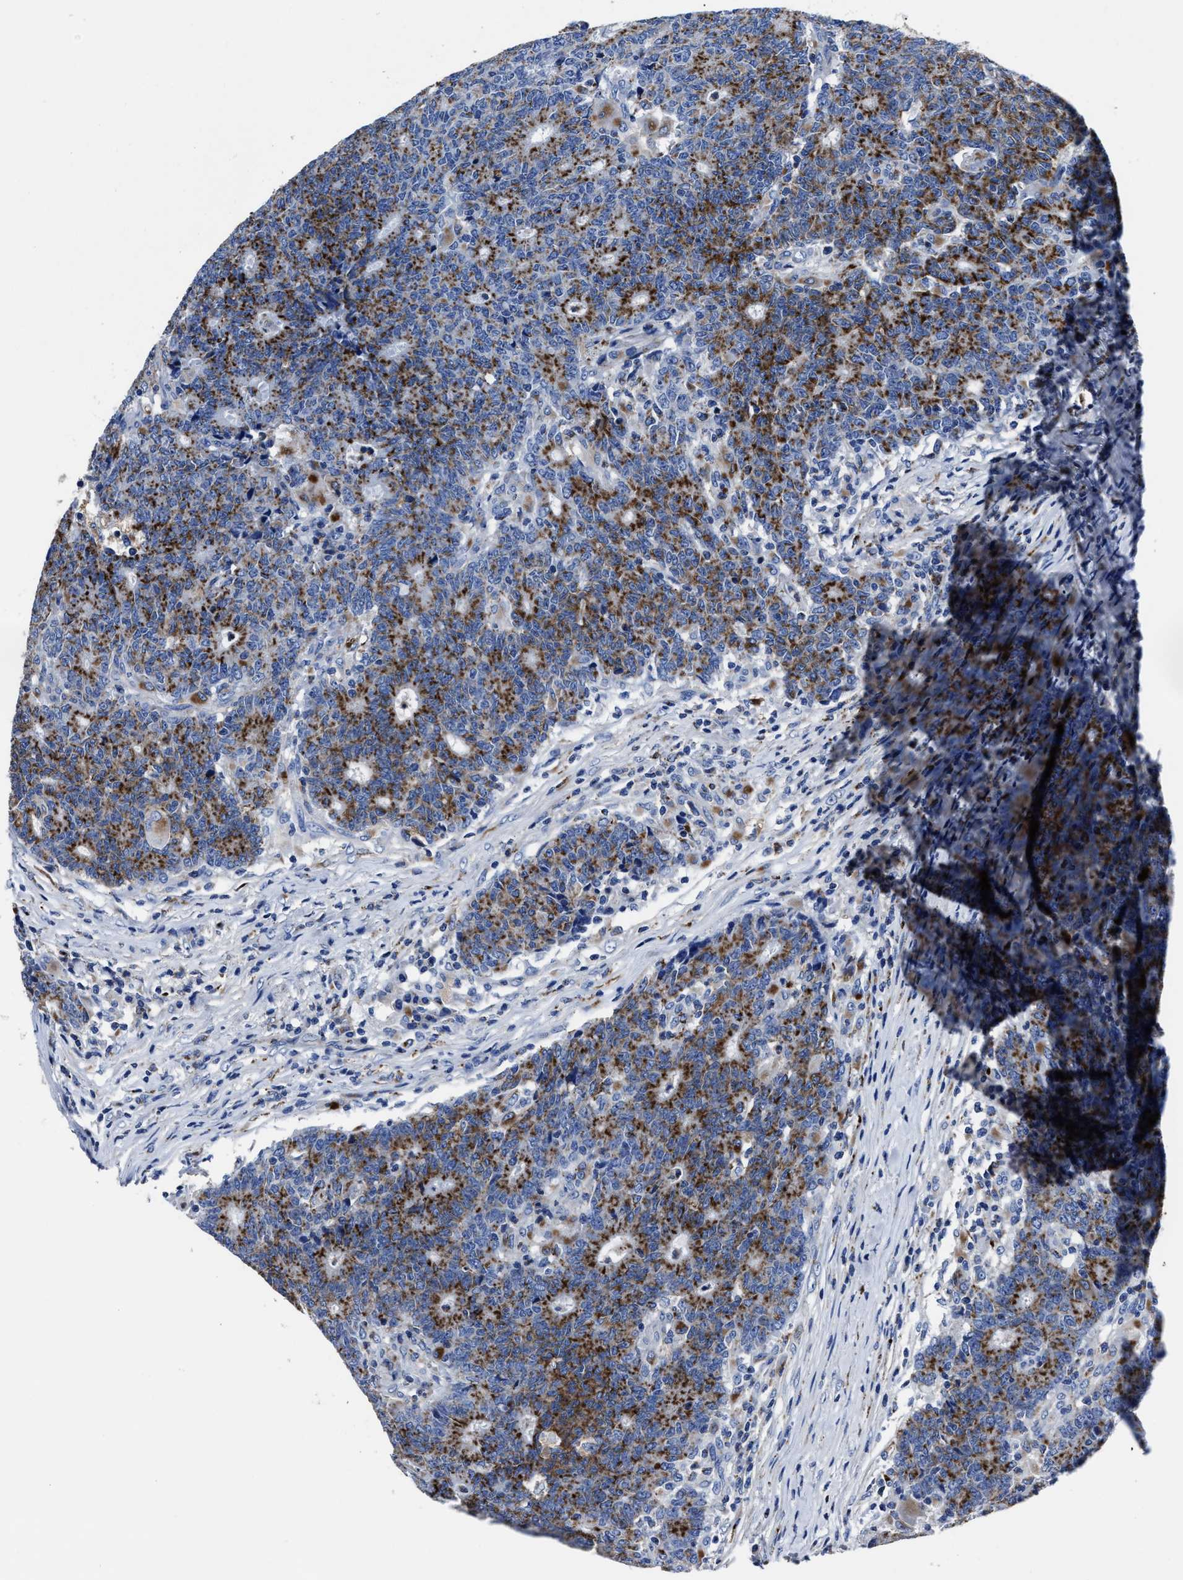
{"staining": {"intensity": "strong", "quantity": ">75%", "location": "cytoplasmic/membranous"}, "tissue": "colorectal cancer", "cell_type": "Tumor cells", "image_type": "cancer", "snomed": [{"axis": "morphology", "description": "Normal tissue, NOS"}, {"axis": "morphology", "description": "Adenocarcinoma, NOS"}, {"axis": "topography", "description": "Colon"}], "caption": "Protein expression analysis of human colorectal adenocarcinoma reveals strong cytoplasmic/membranous positivity in about >75% of tumor cells. The staining was performed using DAB (3,3'-diaminobenzidine) to visualize the protein expression in brown, while the nuclei were stained in blue with hematoxylin (Magnification: 20x).", "gene": "LAMTOR4", "patient": {"sex": "female", "age": 75}}